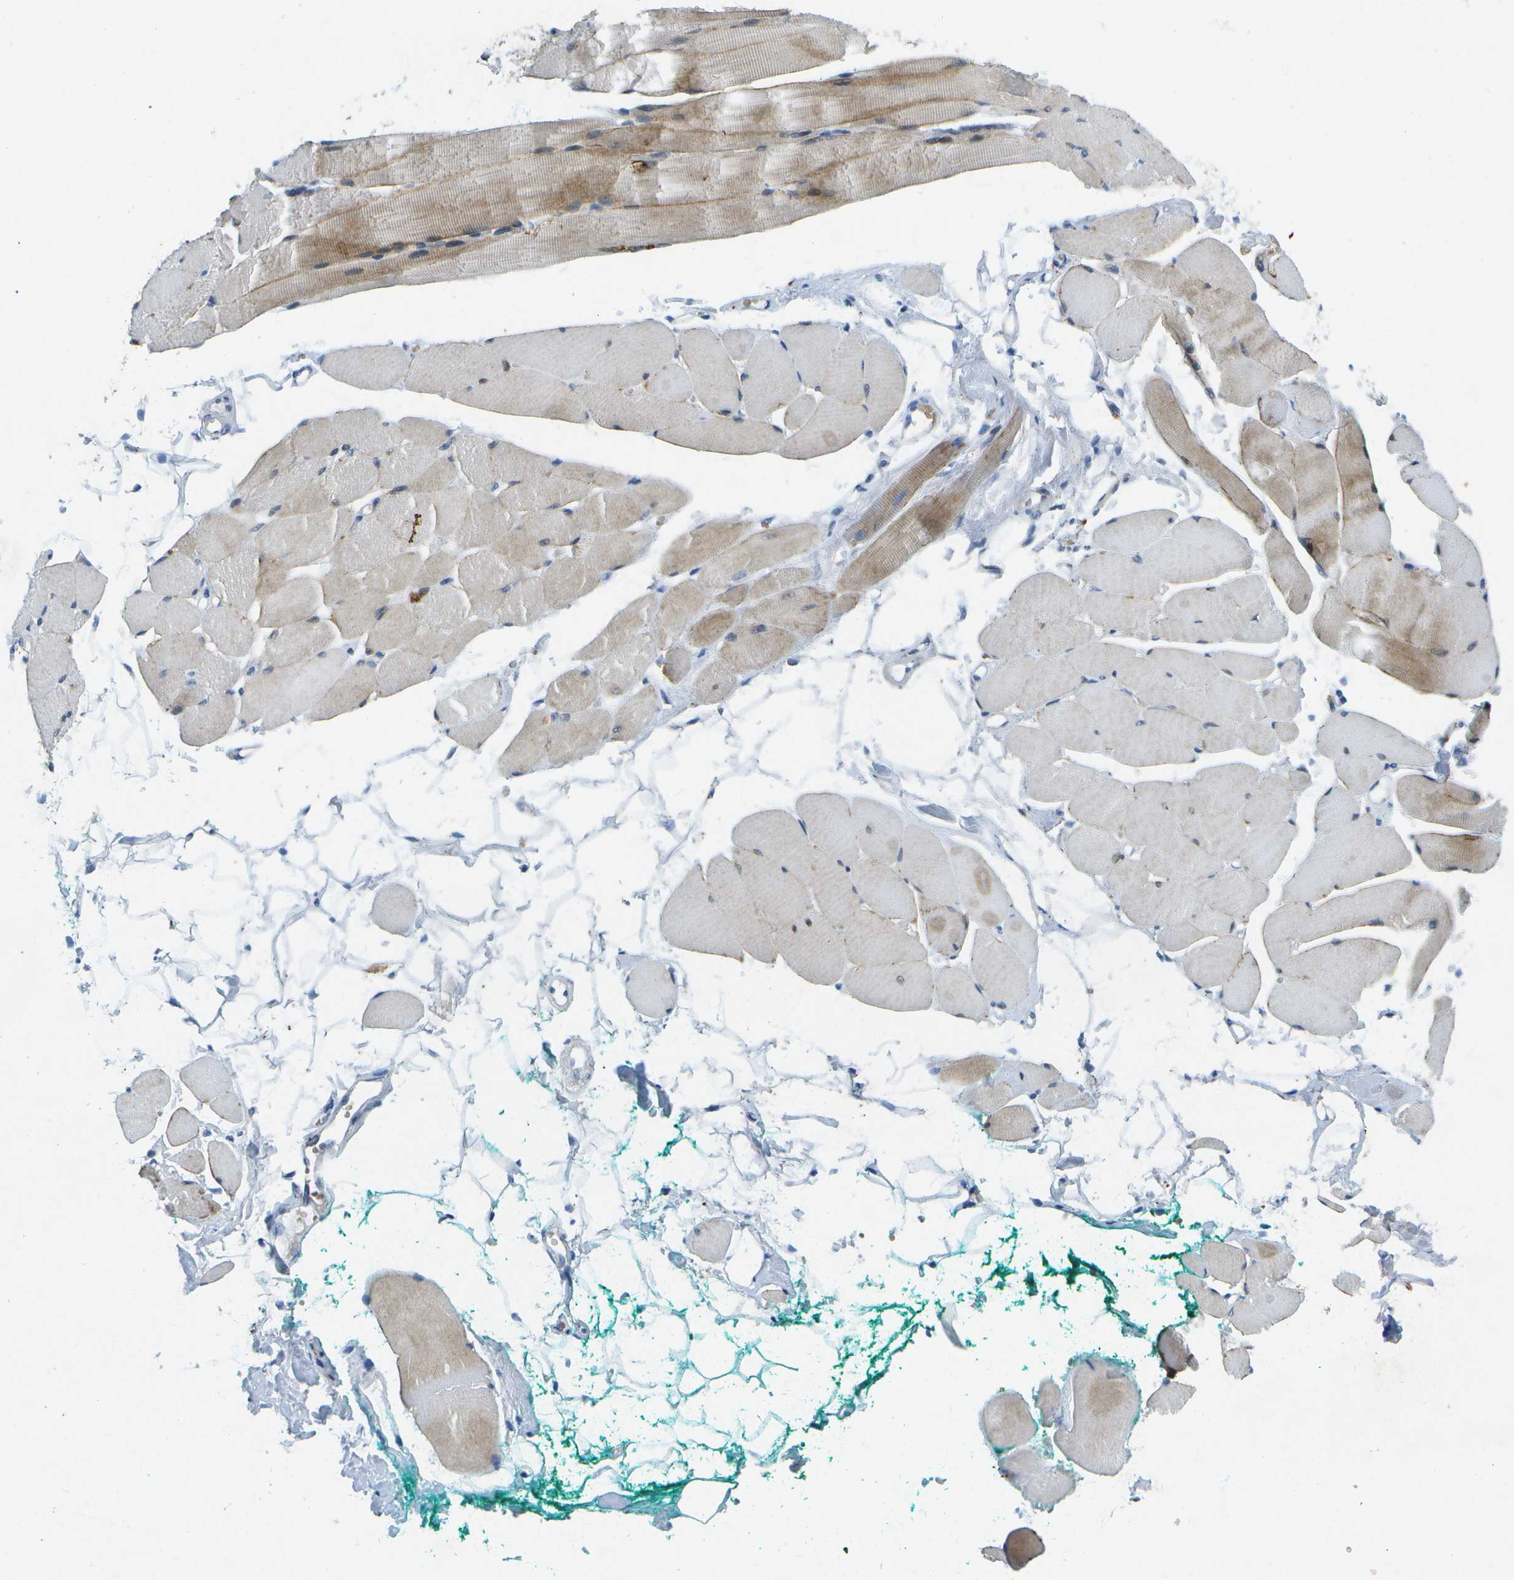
{"staining": {"intensity": "weak", "quantity": "<25%", "location": "cytoplasmic/membranous"}, "tissue": "skeletal muscle", "cell_type": "Myocytes", "image_type": "normal", "snomed": [{"axis": "morphology", "description": "Normal tissue, NOS"}, {"axis": "topography", "description": "Skeletal muscle"}, {"axis": "topography", "description": "Peripheral nerve tissue"}], "caption": "The IHC histopathology image has no significant staining in myocytes of skeletal muscle.", "gene": "LIPG", "patient": {"sex": "female", "age": 84}}